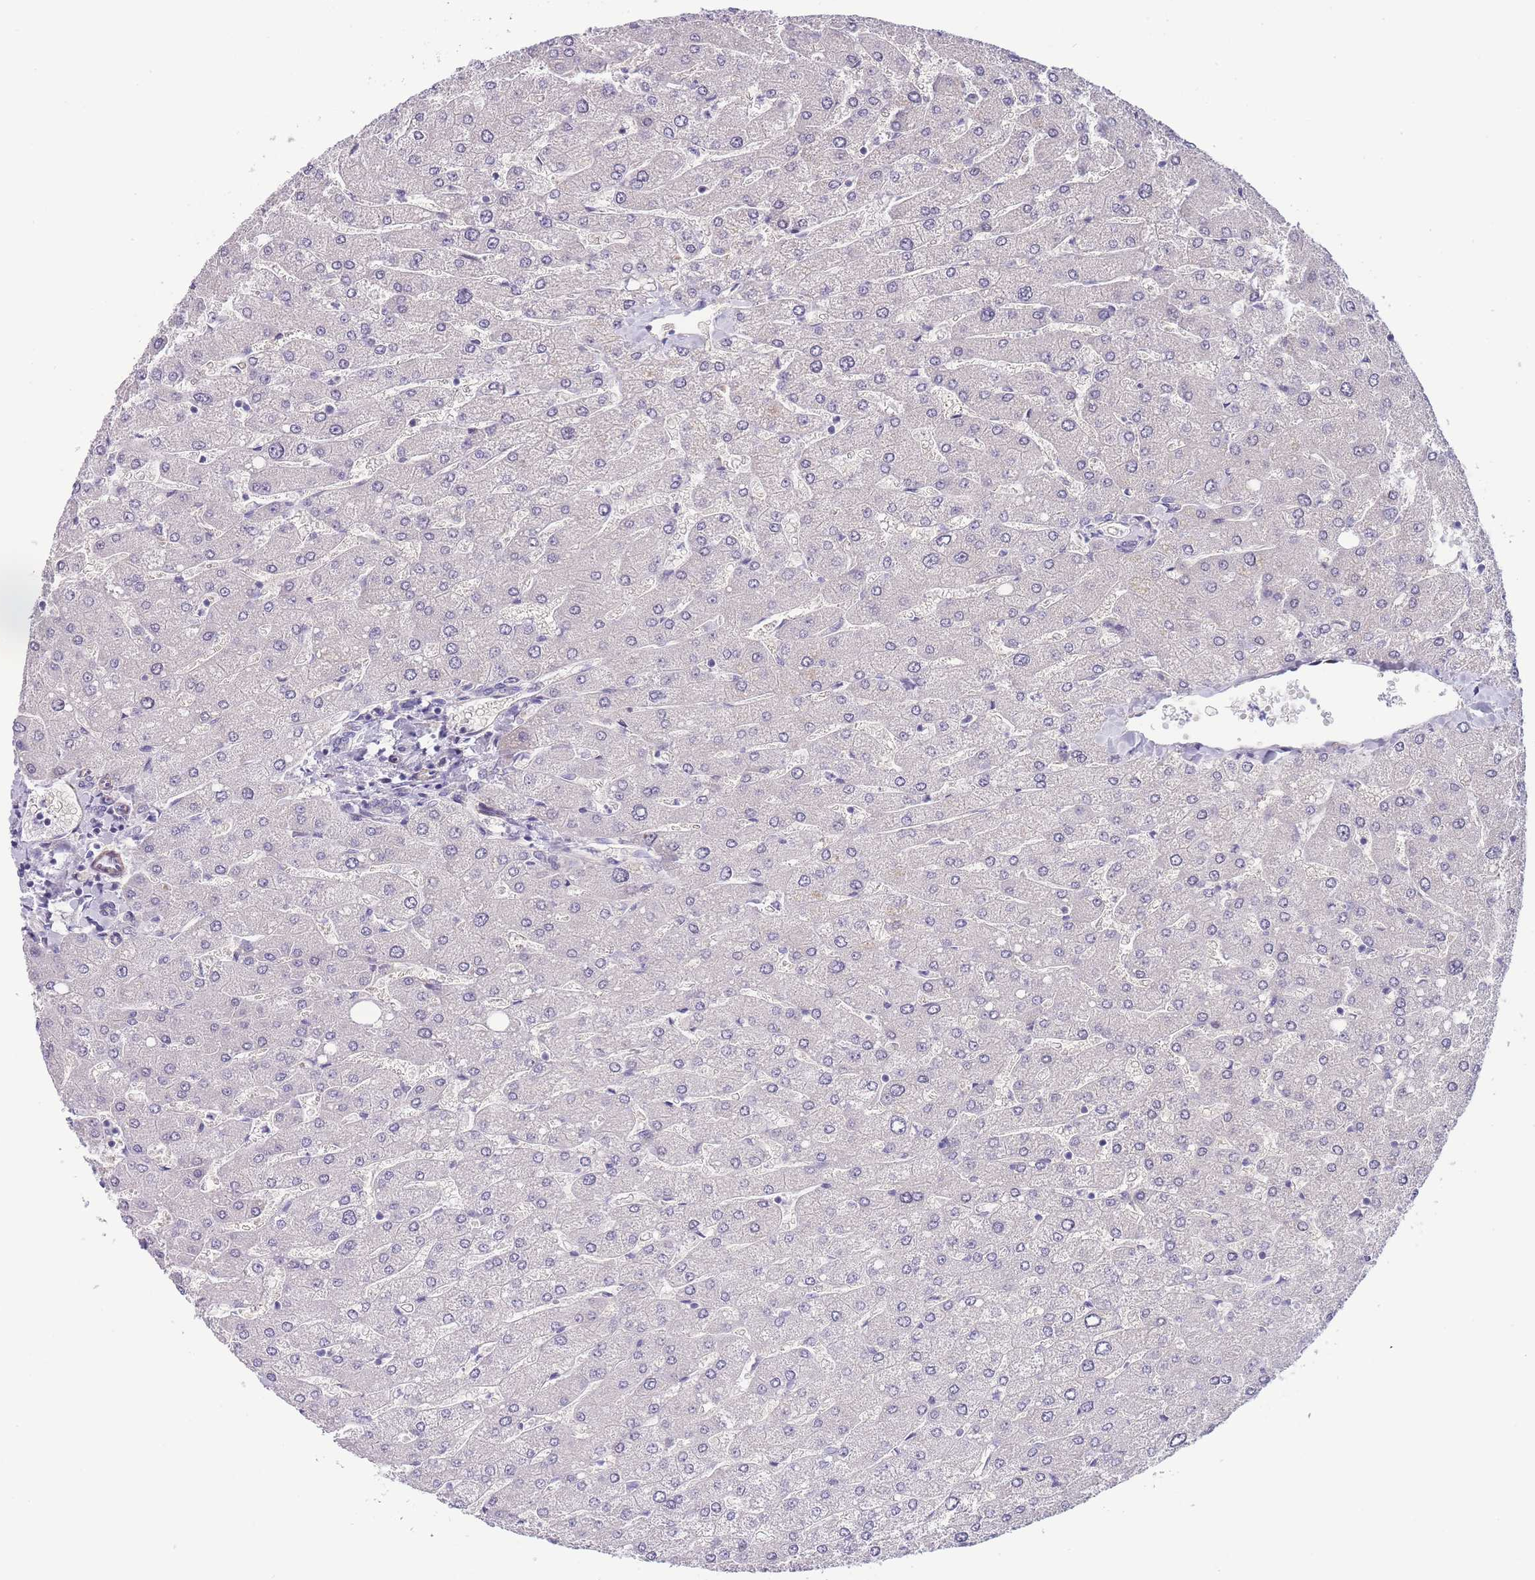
{"staining": {"intensity": "negative", "quantity": "none", "location": "none"}, "tissue": "liver", "cell_type": "Cholangiocytes", "image_type": "normal", "snomed": [{"axis": "morphology", "description": "Normal tissue, NOS"}, {"axis": "topography", "description": "Liver"}], "caption": "Immunohistochemistry micrograph of normal human liver stained for a protein (brown), which demonstrates no staining in cholangiocytes.", "gene": "FAM124A", "patient": {"sex": "male", "age": 55}}